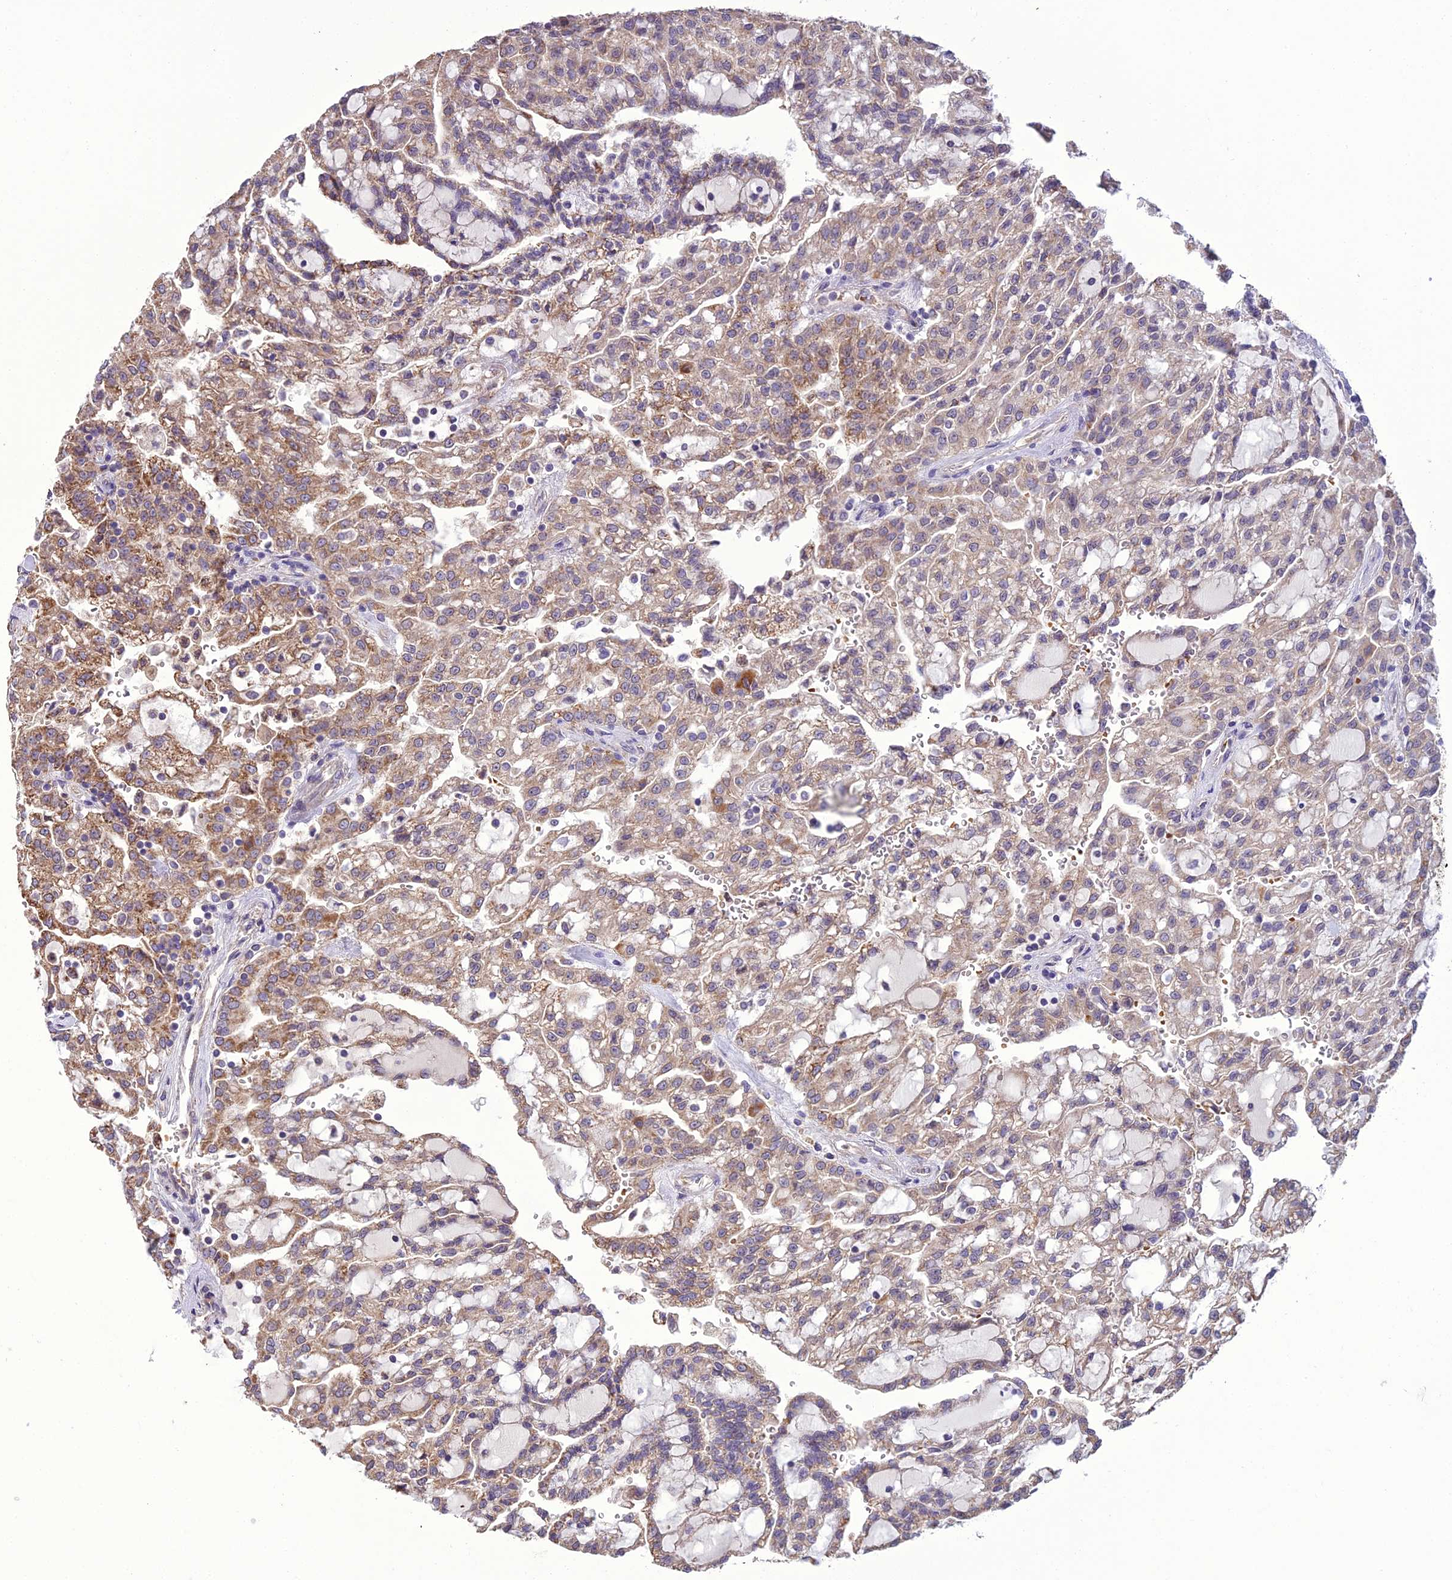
{"staining": {"intensity": "weak", "quantity": ">75%", "location": "cytoplasmic/membranous"}, "tissue": "renal cancer", "cell_type": "Tumor cells", "image_type": "cancer", "snomed": [{"axis": "morphology", "description": "Adenocarcinoma, NOS"}, {"axis": "topography", "description": "Kidney"}], "caption": "Renal cancer was stained to show a protein in brown. There is low levels of weak cytoplasmic/membranous positivity in about >75% of tumor cells.", "gene": "TBC1D24", "patient": {"sex": "male", "age": 63}}